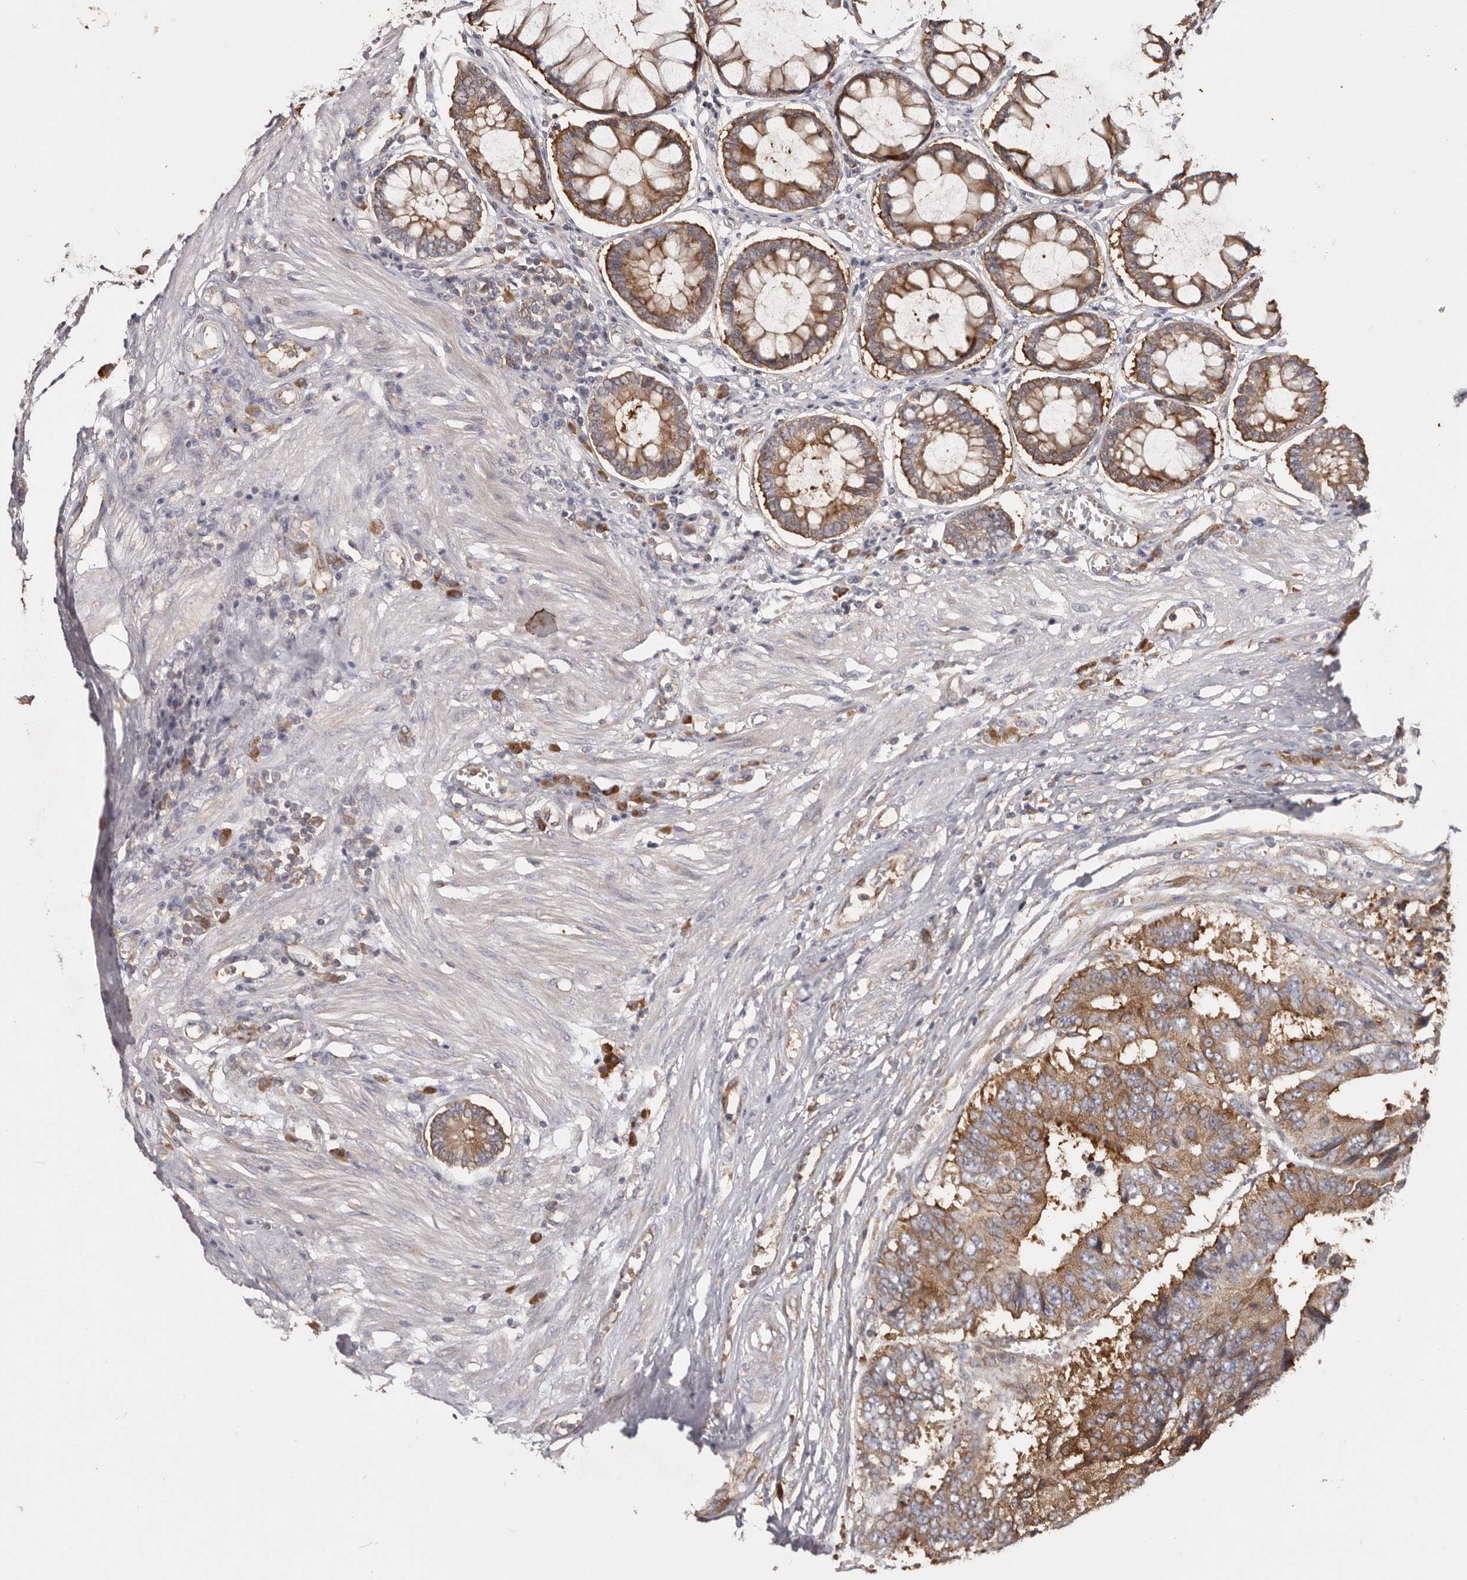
{"staining": {"intensity": "moderate", "quantity": ">75%", "location": "cytoplasmic/membranous"}, "tissue": "colorectal cancer", "cell_type": "Tumor cells", "image_type": "cancer", "snomed": [{"axis": "morphology", "description": "Adenocarcinoma, NOS"}, {"axis": "topography", "description": "Rectum"}], "caption": "DAB (3,3'-diaminobenzidine) immunohistochemical staining of colorectal cancer displays moderate cytoplasmic/membranous protein positivity in approximately >75% of tumor cells.", "gene": "EPRS1", "patient": {"sex": "male", "age": 84}}